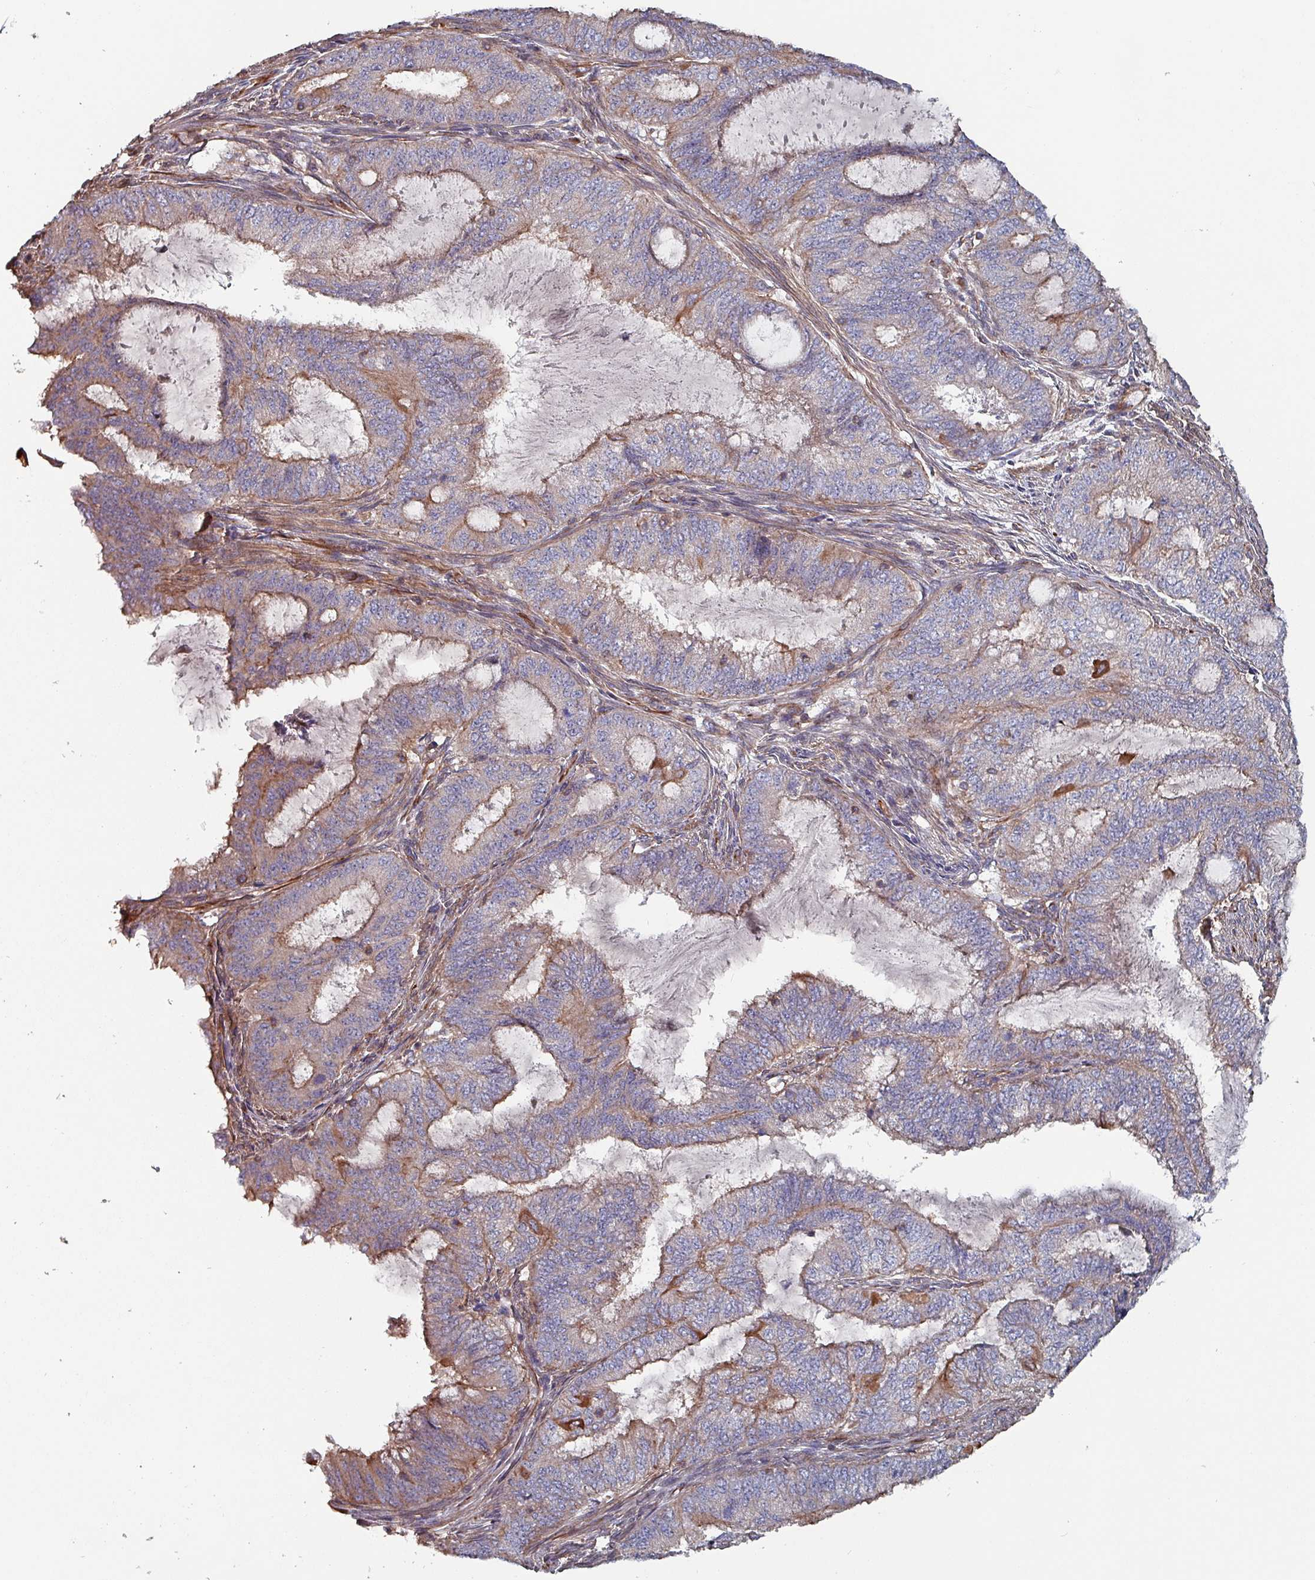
{"staining": {"intensity": "moderate", "quantity": "<25%", "location": "cytoplasmic/membranous"}, "tissue": "endometrial cancer", "cell_type": "Tumor cells", "image_type": "cancer", "snomed": [{"axis": "morphology", "description": "Adenocarcinoma, NOS"}, {"axis": "topography", "description": "Endometrium"}], "caption": "High-magnification brightfield microscopy of adenocarcinoma (endometrial) stained with DAB (3,3'-diaminobenzidine) (brown) and counterstained with hematoxylin (blue). tumor cells exhibit moderate cytoplasmic/membranous staining is identified in about<25% of cells.", "gene": "ANO10", "patient": {"sex": "female", "age": 51}}